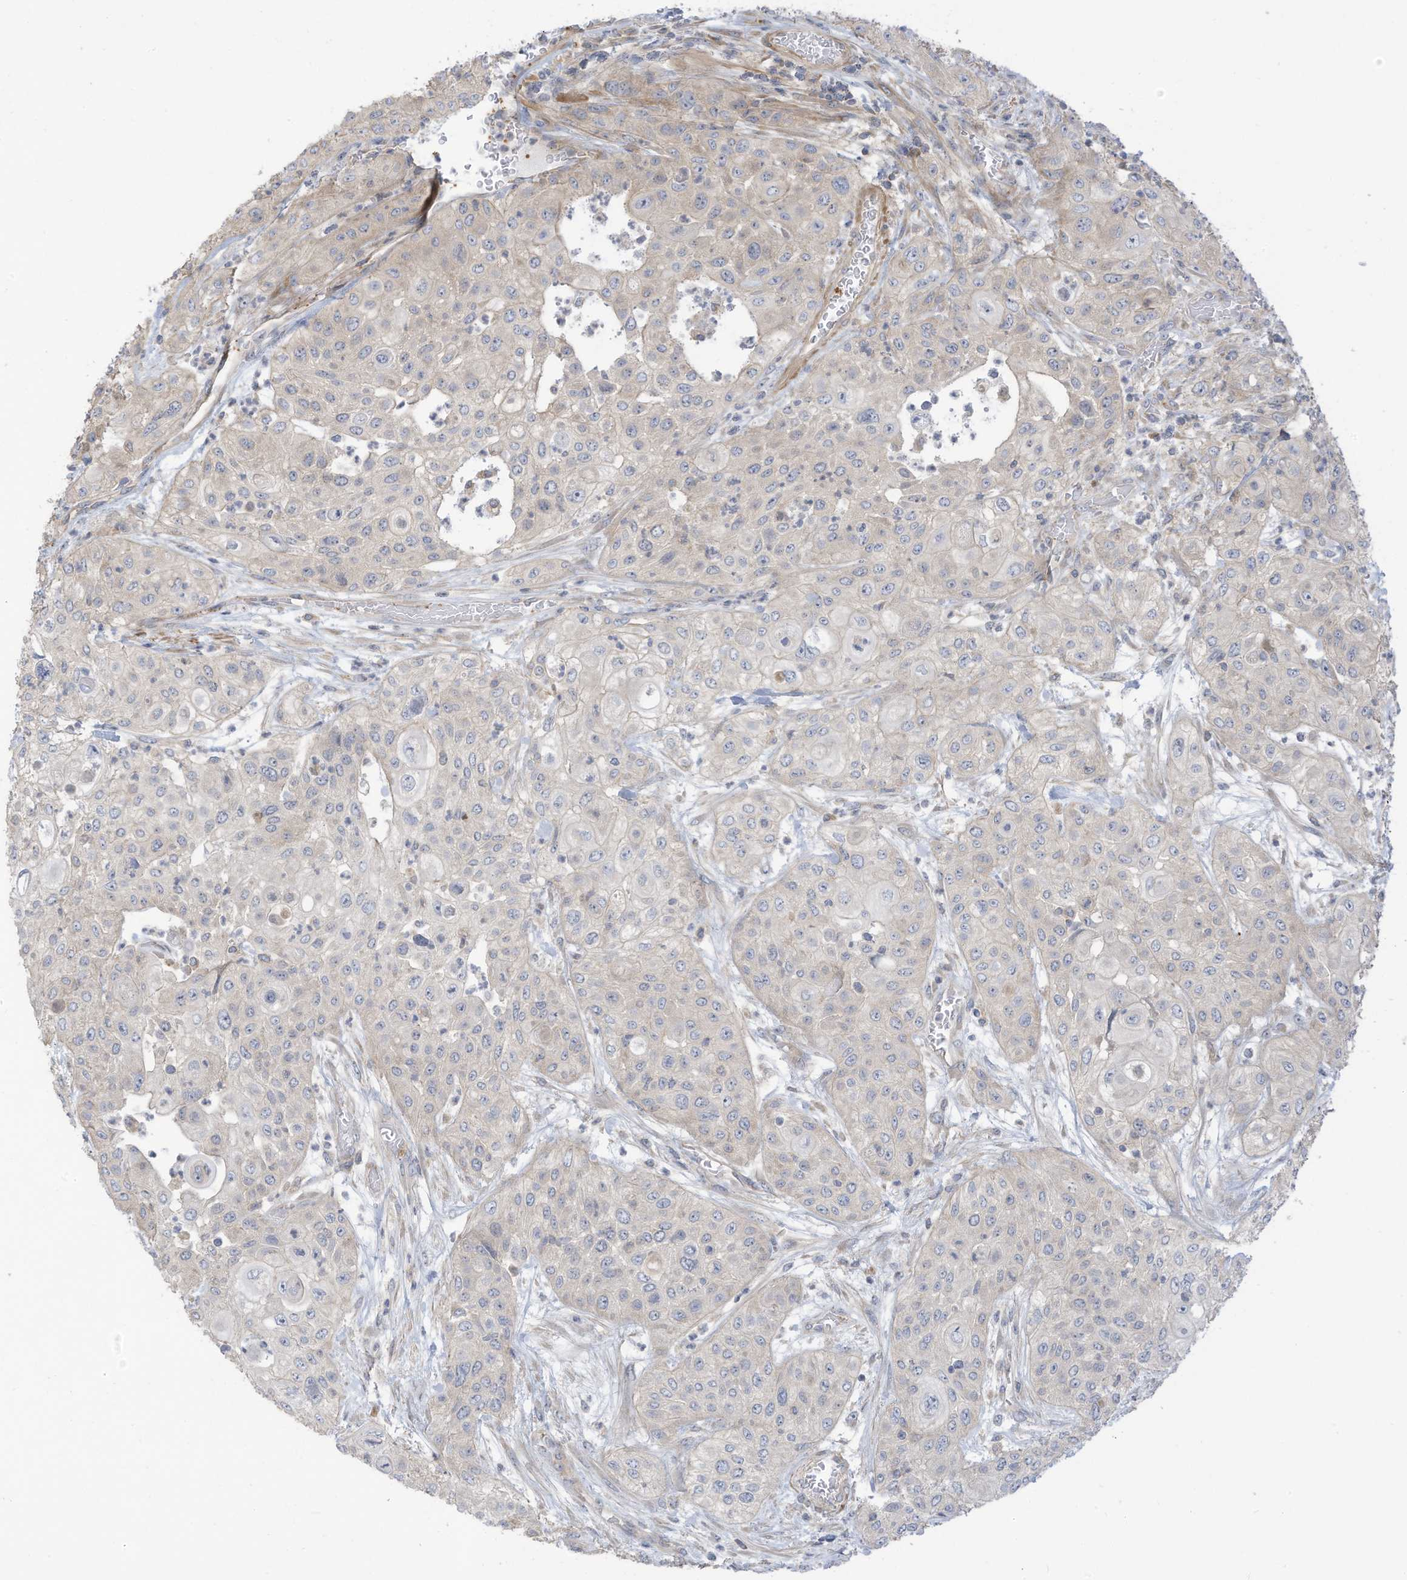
{"staining": {"intensity": "negative", "quantity": "none", "location": "none"}, "tissue": "urothelial cancer", "cell_type": "Tumor cells", "image_type": "cancer", "snomed": [{"axis": "morphology", "description": "Urothelial carcinoma, High grade"}, {"axis": "topography", "description": "Urinary bladder"}], "caption": "High-grade urothelial carcinoma stained for a protein using IHC displays no positivity tumor cells.", "gene": "GTPBP2", "patient": {"sex": "female", "age": 79}}